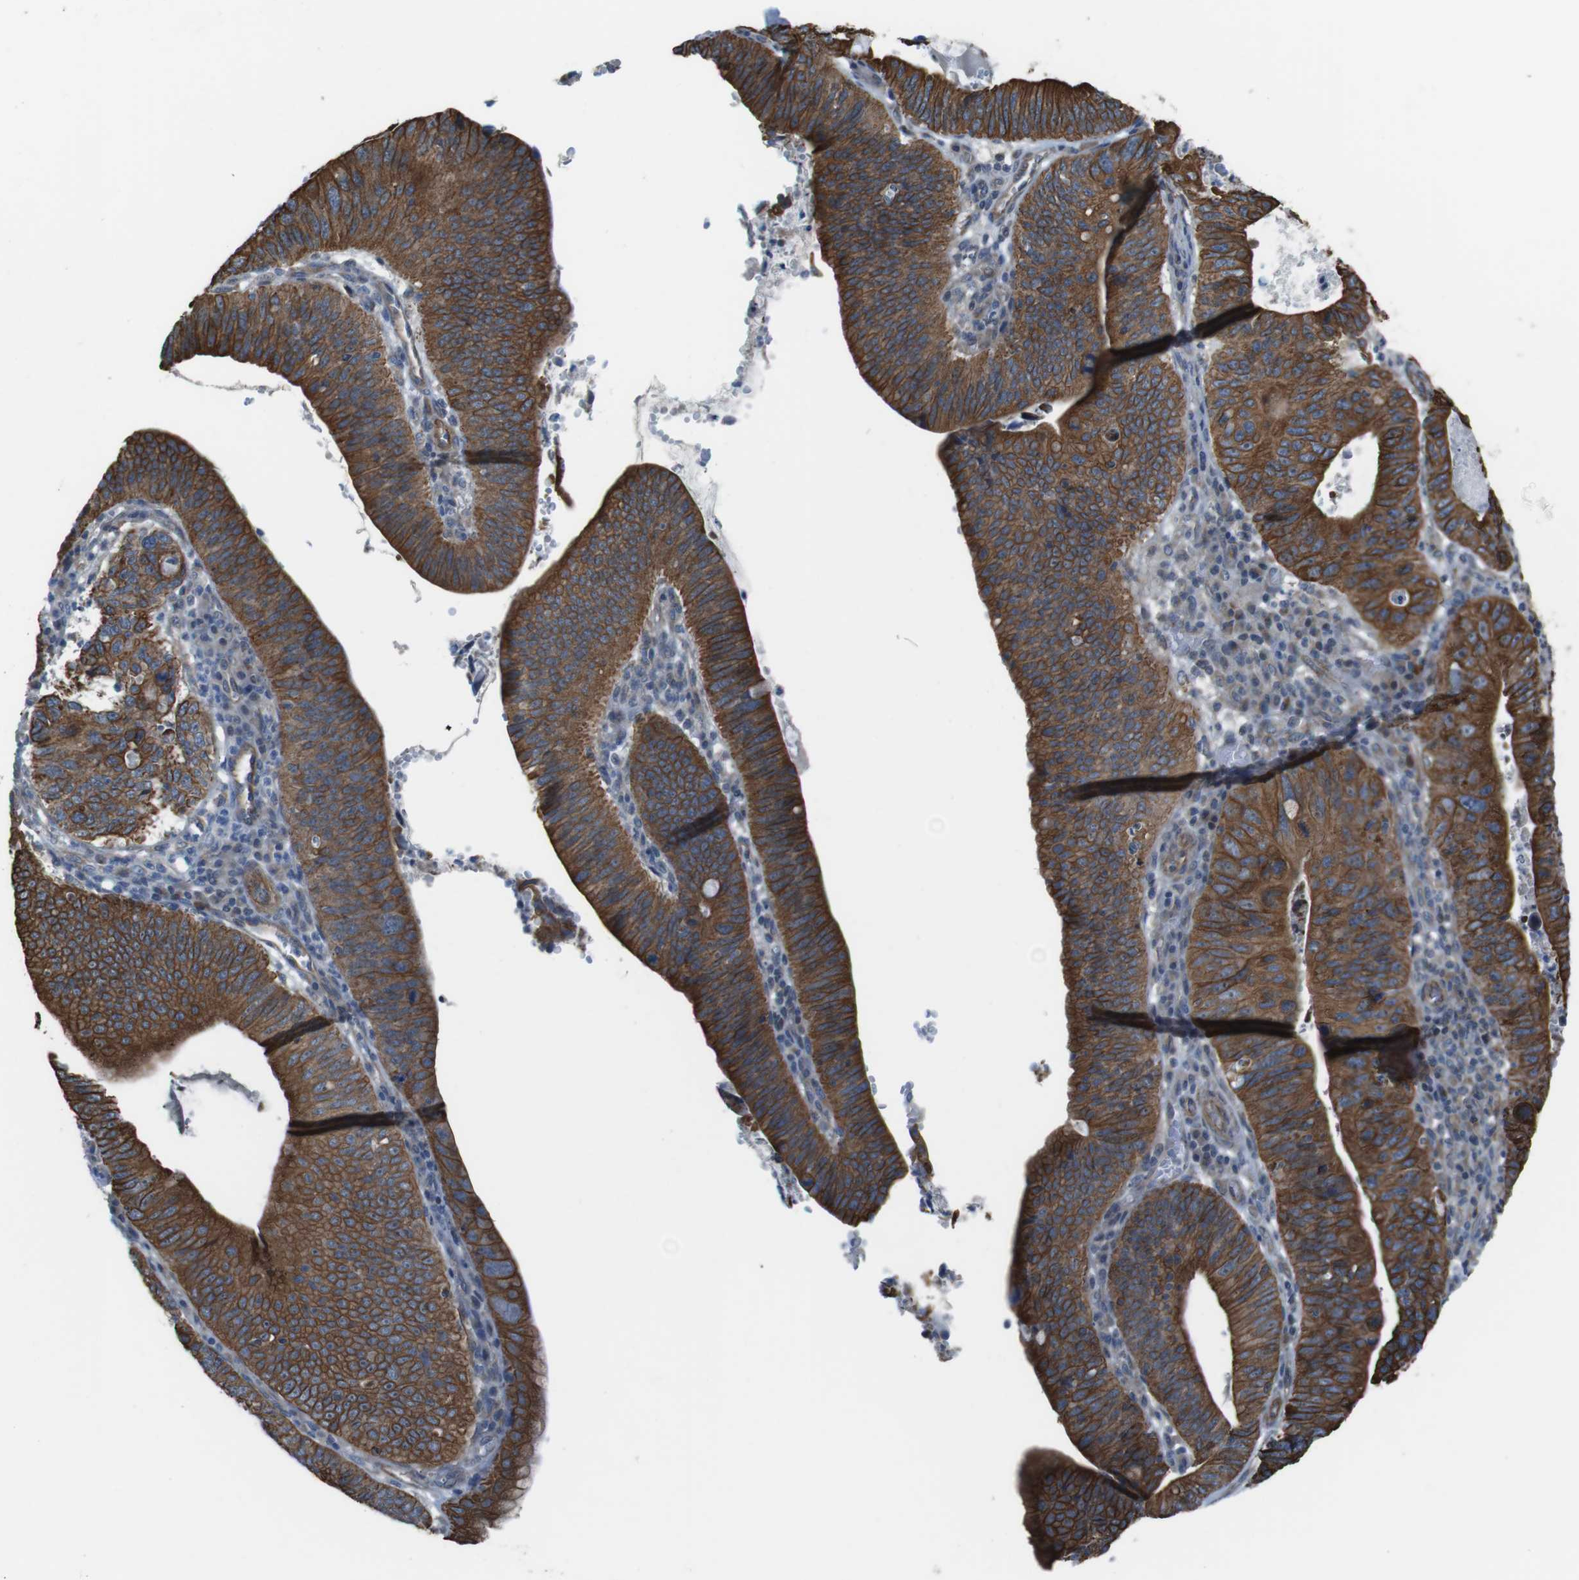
{"staining": {"intensity": "strong", "quantity": ">75%", "location": "cytoplasmic/membranous"}, "tissue": "stomach cancer", "cell_type": "Tumor cells", "image_type": "cancer", "snomed": [{"axis": "morphology", "description": "Adenocarcinoma, NOS"}, {"axis": "topography", "description": "Stomach"}], "caption": "Immunohistochemical staining of stomach adenocarcinoma displays high levels of strong cytoplasmic/membranous positivity in about >75% of tumor cells. The protein is stained brown, and the nuclei are stained in blue (DAB IHC with brightfield microscopy, high magnification).", "gene": "FAM174B", "patient": {"sex": "male", "age": 59}}